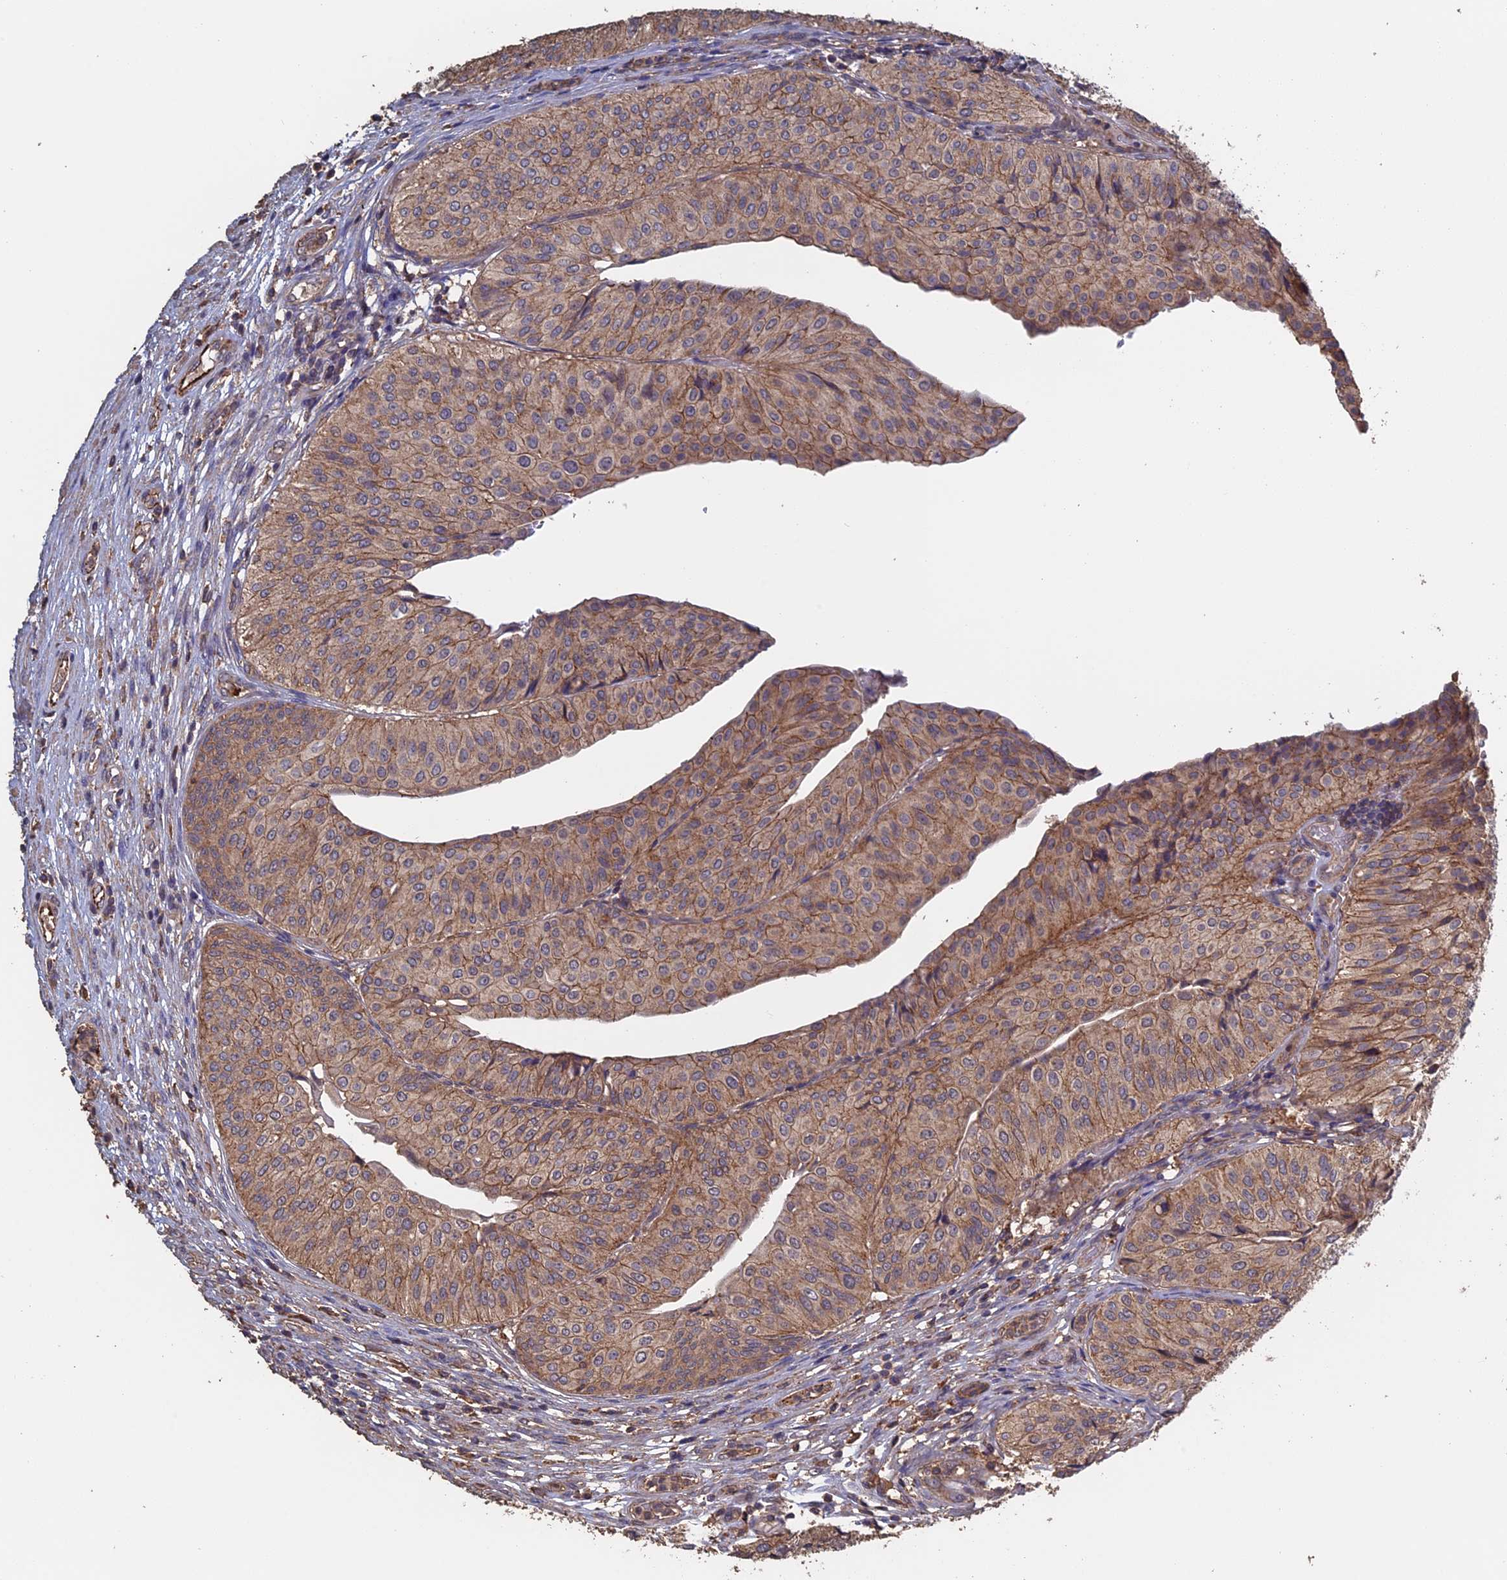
{"staining": {"intensity": "weak", "quantity": "25%-75%", "location": "cytoplasmic/membranous"}, "tissue": "urothelial cancer", "cell_type": "Tumor cells", "image_type": "cancer", "snomed": [{"axis": "morphology", "description": "Urothelial carcinoma, Low grade"}, {"axis": "topography", "description": "Urinary bladder"}], "caption": "Immunohistochemistry image of neoplastic tissue: human urothelial carcinoma (low-grade) stained using IHC displays low levels of weak protein expression localized specifically in the cytoplasmic/membranous of tumor cells, appearing as a cytoplasmic/membranous brown color.", "gene": "PIGQ", "patient": {"sex": "male", "age": 67}}